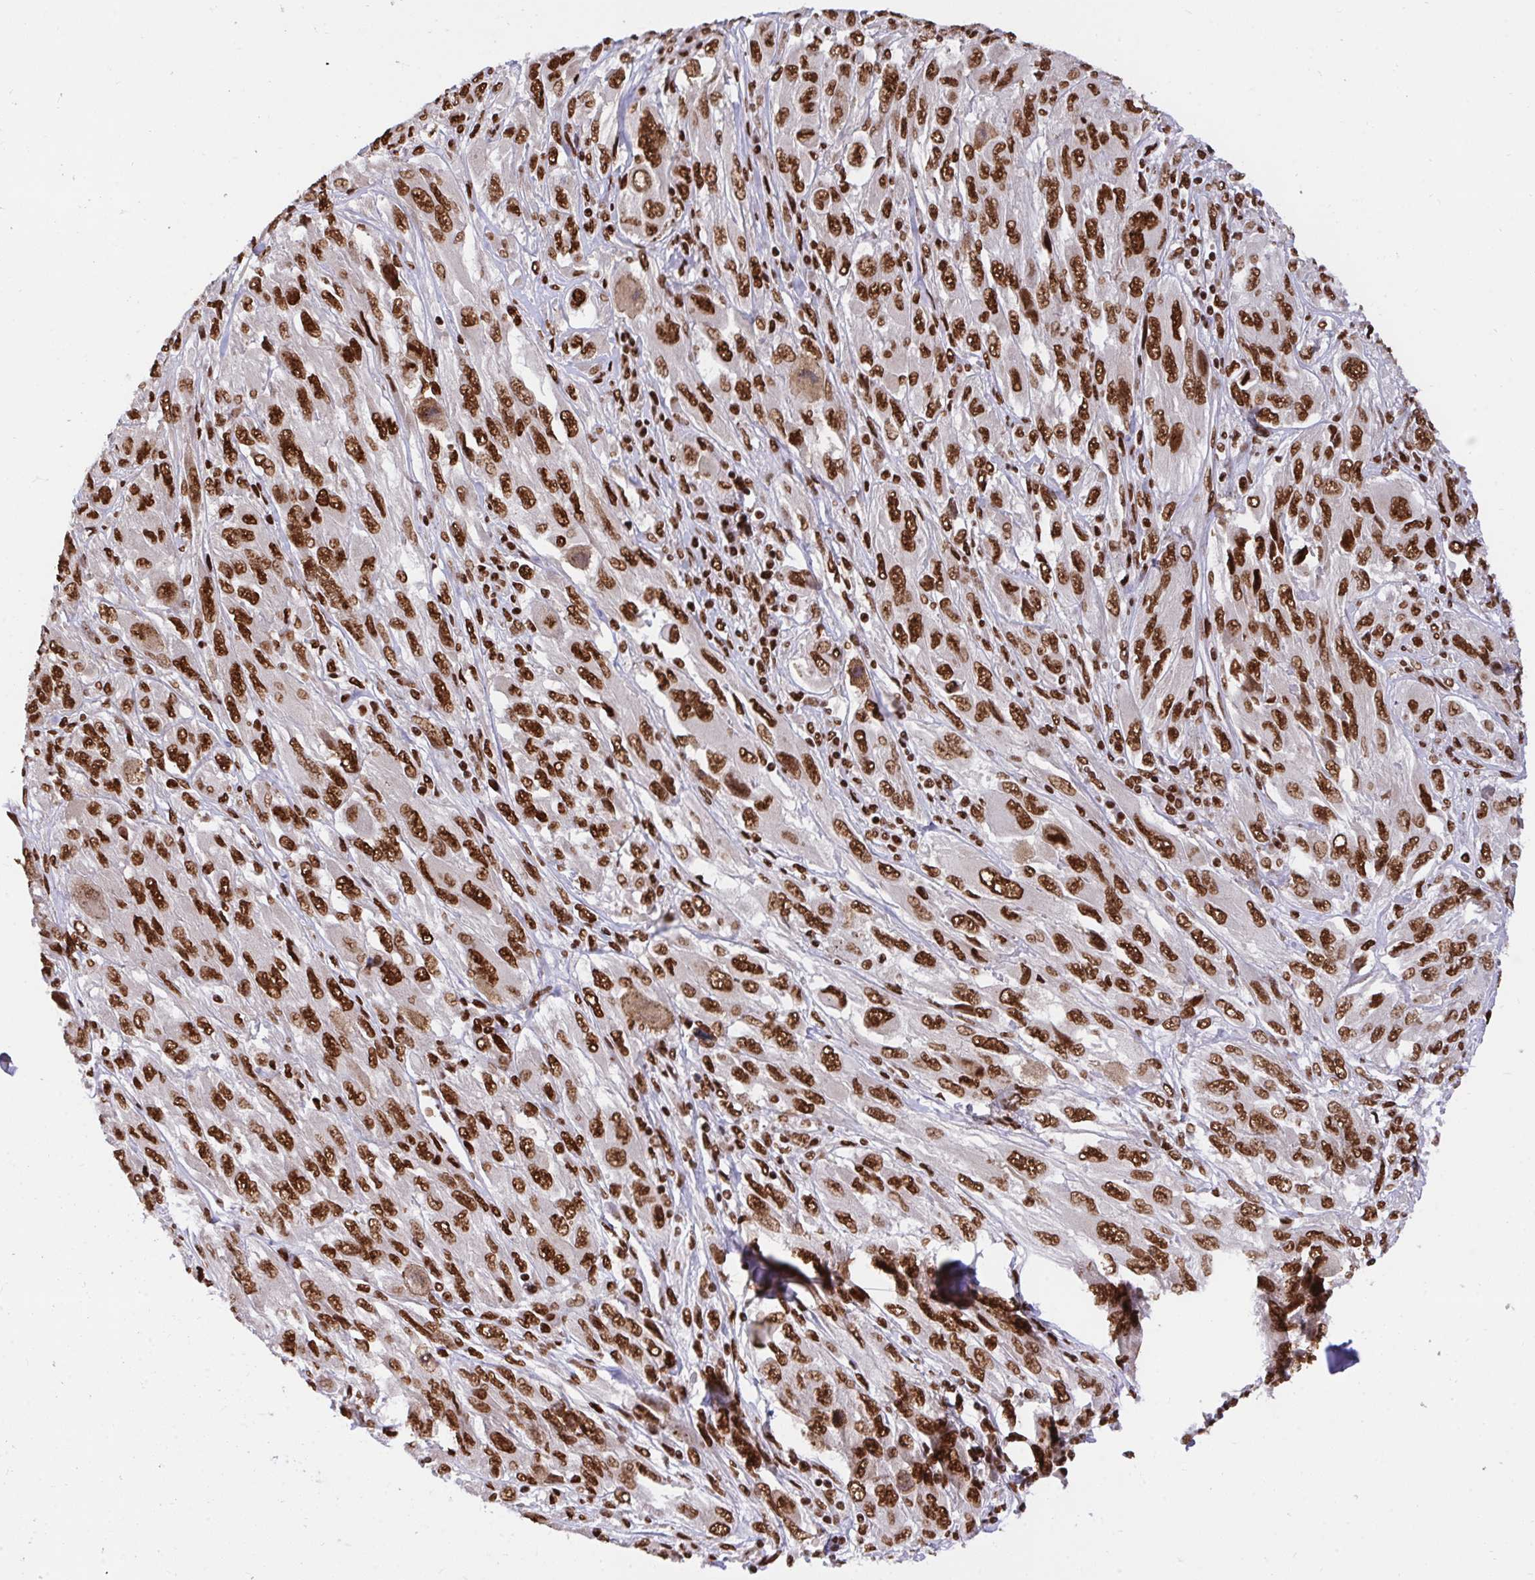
{"staining": {"intensity": "strong", "quantity": ">75%", "location": "nuclear"}, "tissue": "melanoma", "cell_type": "Tumor cells", "image_type": "cancer", "snomed": [{"axis": "morphology", "description": "Malignant melanoma, NOS"}, {"axis": "topography", "description": "Skin"}], "caption": "Immunohistochemistry (IHC) staining of melanoma, which exhibits high levels of strong nuclear expression in approximately >75% of tumor cells indicating strong nuclear protein expression. The staining was performed using DAB (brown) for protein detection and nuclei were counterstained in hematoxylin (blue).", "gene": "HNRNPL", "patient": {"sex": "female", "age": 91}}